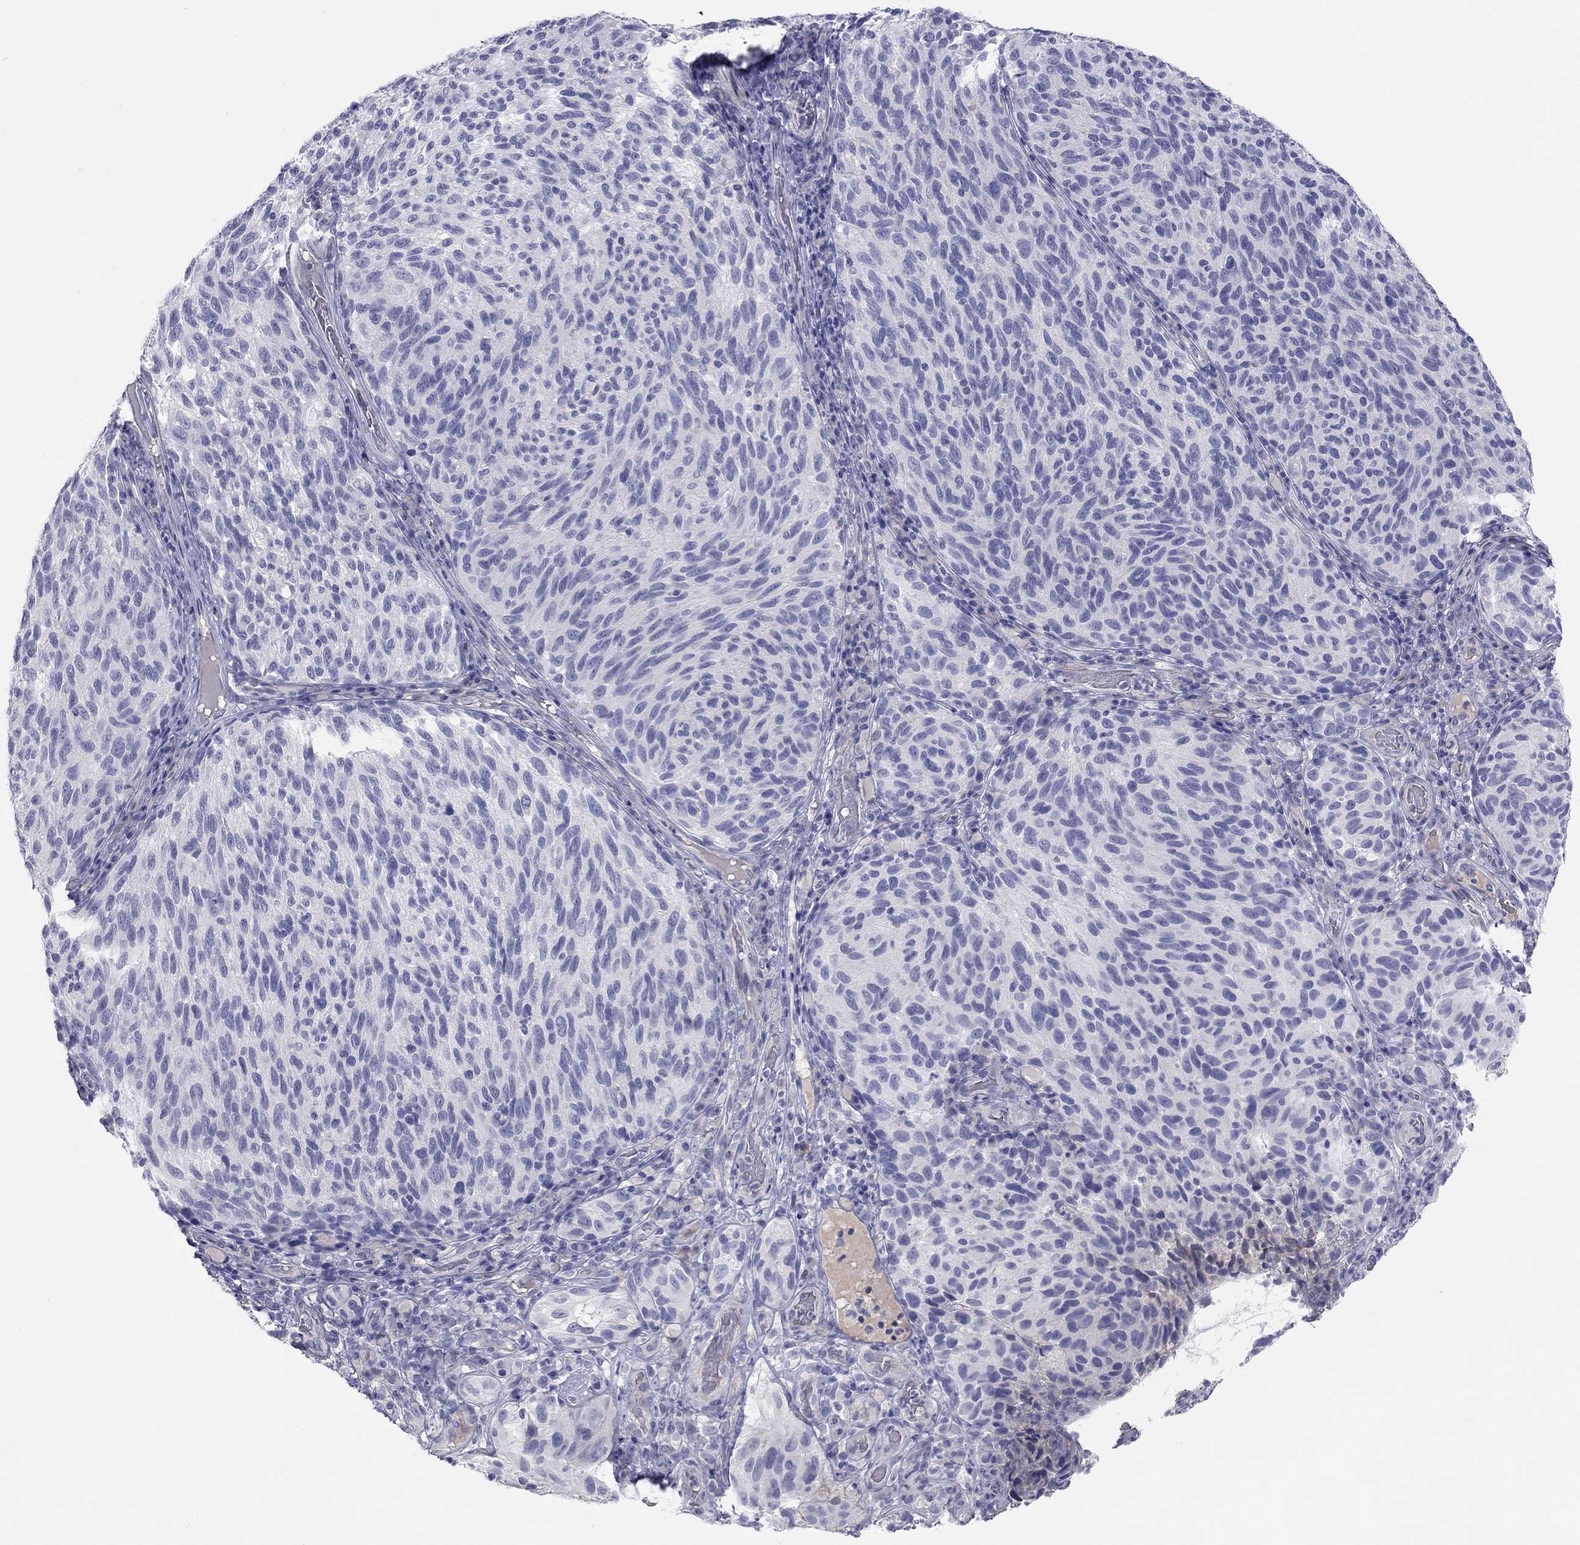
{"staining": {"intensity": "negative", "quantity": "none", "location": "none"}, "tissue": "melanoma", "cell_type": "Tumor cells", "image_type": "cancer", "snomed": [{"axis": "morphology", "description": "Malignant melanoma, NOS"}, {"axis": "topography", "description": "Skin"}], "caption": "Melanoma was stained to show a protein in brown. There is no significant positivity in tumor cells.", "gene": "ST7L", "patient": {"sex": "female", "age": 73}}